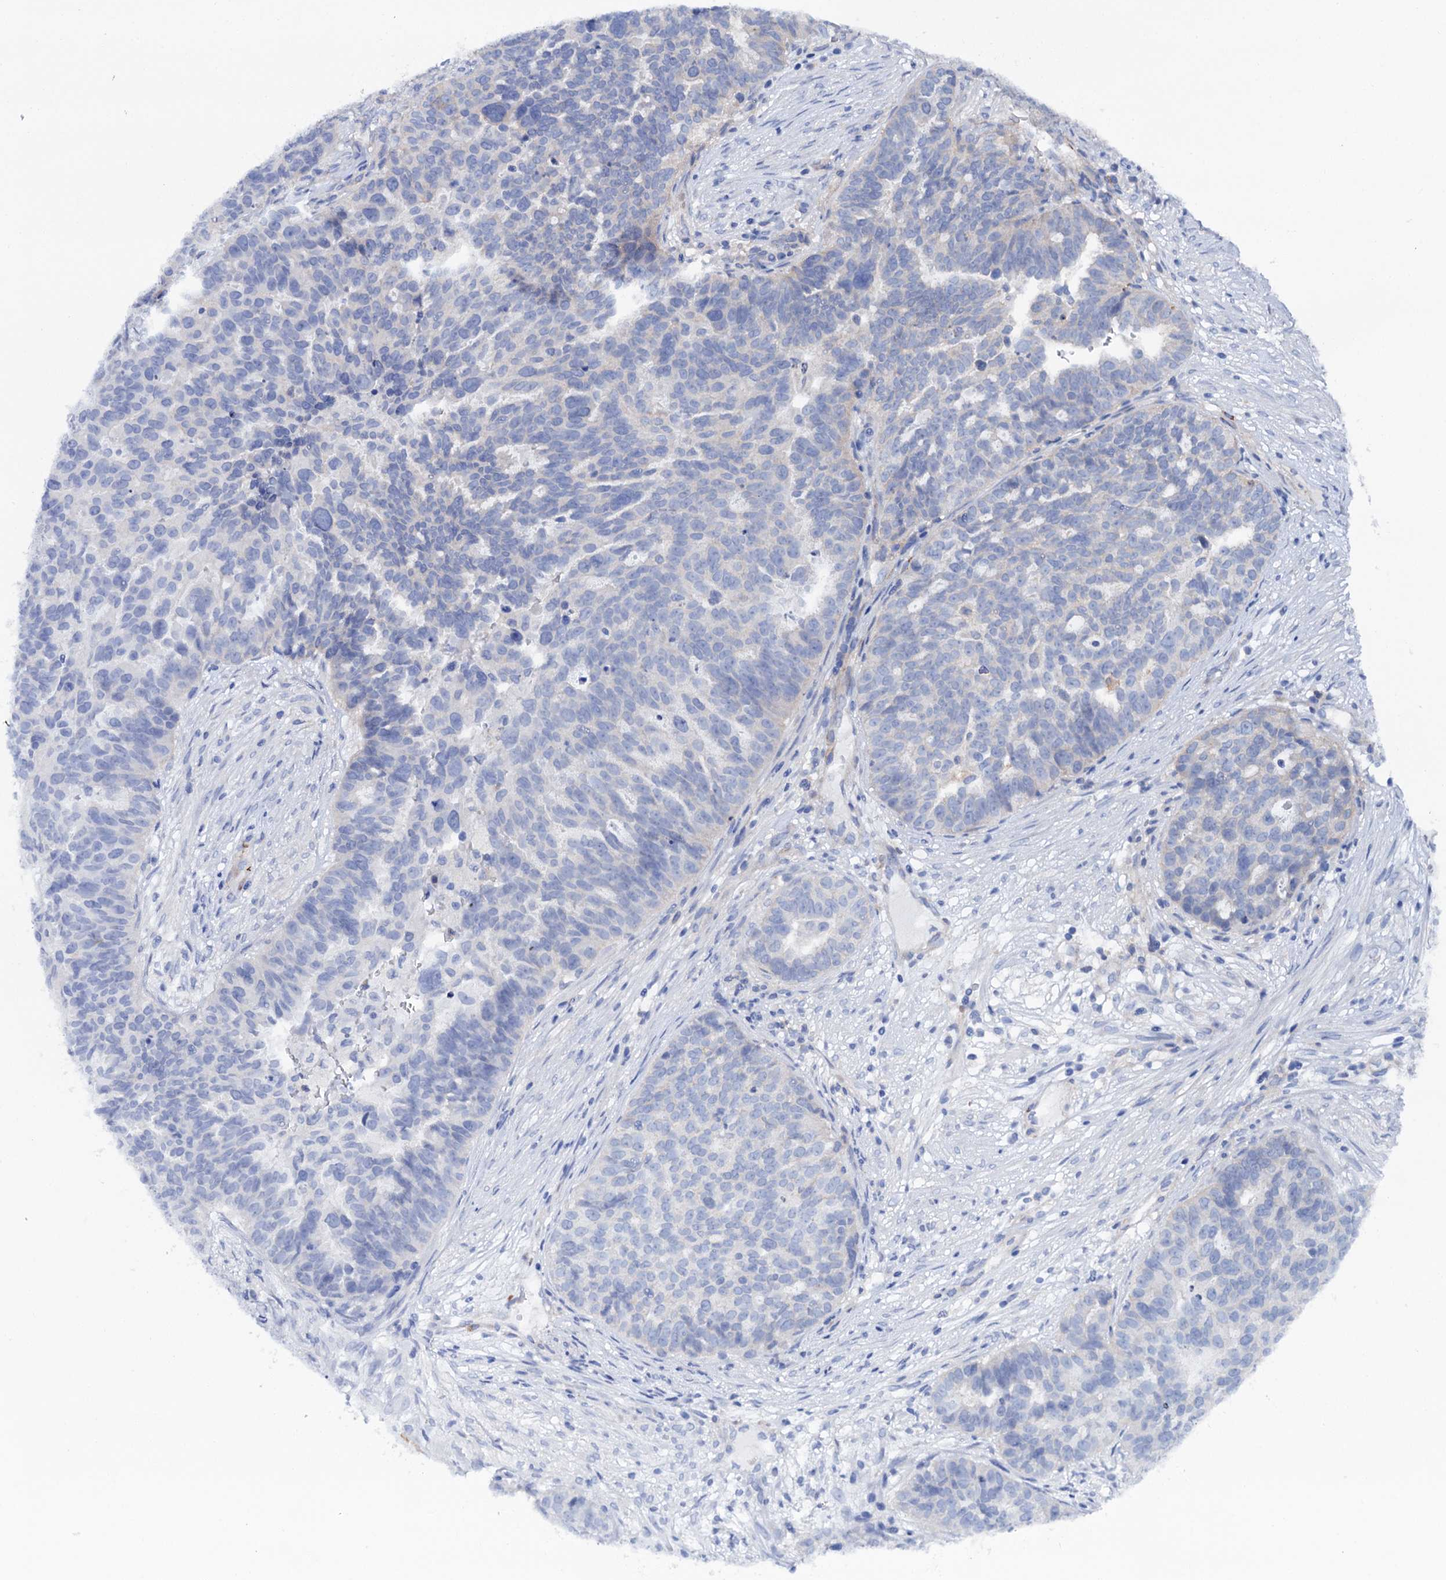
{"staining": {"intensity": "negative", "quantity": "none", "location": "none"}, "tissue": "ovarian cancer", "cell_type": "Tumor cells", "image_type": "cancer", "snomed": [{"axis": "morphology", "description": "Cystadenocarcinoma, serous, NOS"}, {"axis": "topography", "description": "Ovary"}], "caption": "This is an immunohistochemistry (IHC) micrograph of human ovarian cancer. There is no positivity in tumor cells.", "gene": "CSAD", "patient": {"sex": "female", "age": 59}}